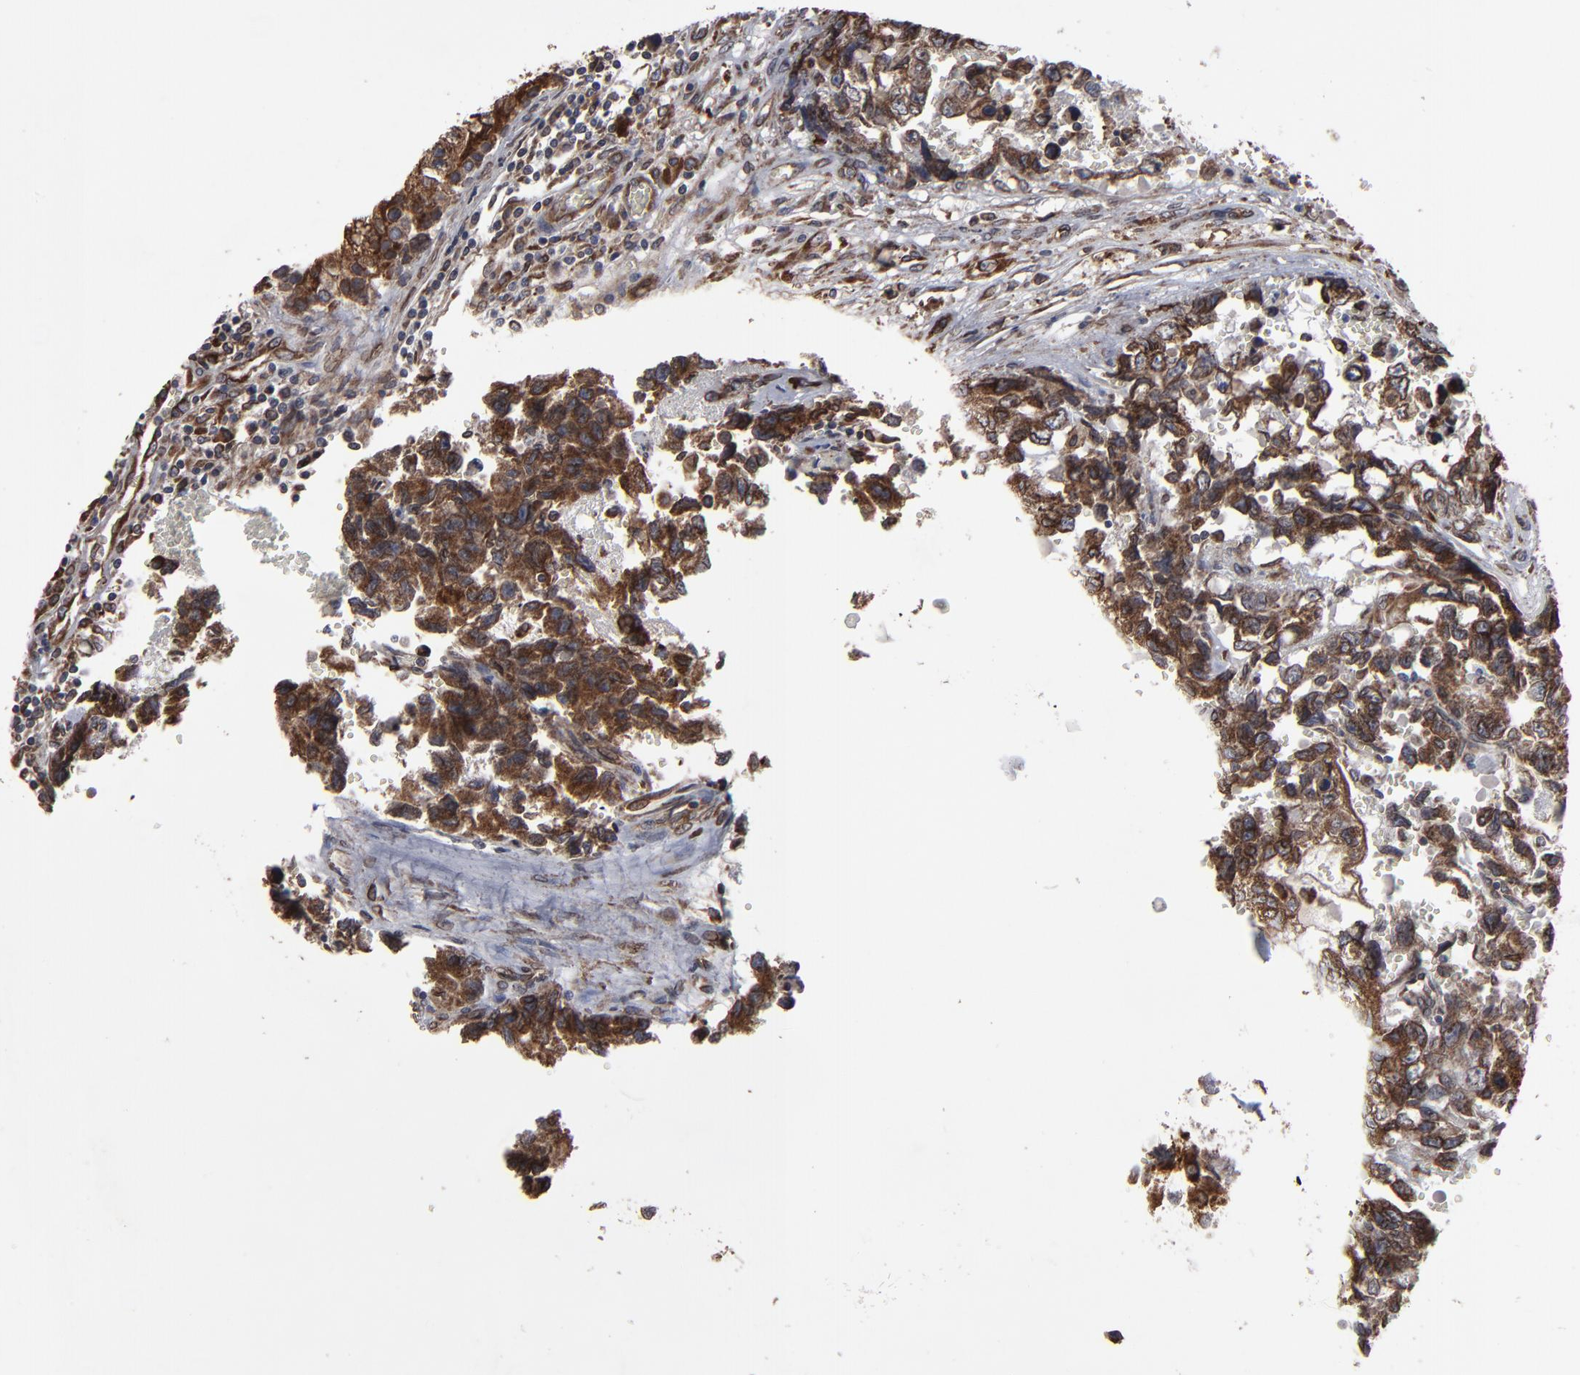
{"staining": {"intensity": "strong", "quantity": ">75%", "location": "cytoplasmic/membranous"}, "tissue": "testis cancer", "cell_type": "Tumor cells", "image_type": "cancer", "snomed": [{"axis": "morphology", "description": "Carcinoma, Embryonal, NOS"}, {"axis": "topography", "description": "Testis"}], "caption": "An immunohistochemistry (IHC) histopathology image of tumor tissue is shown. Protein staining in brown shows strong cytoplasmic/membranous positivity in embryonal carcinoma (testis) within tumor cells. The staining was performed using DAB to visualize the protein expression in brown, while the nuclei were stained in blue with hematoxylin (Magnification: 20x).", "gene": "CNIH1", "patient": {"sex": "male", "age": 31}}